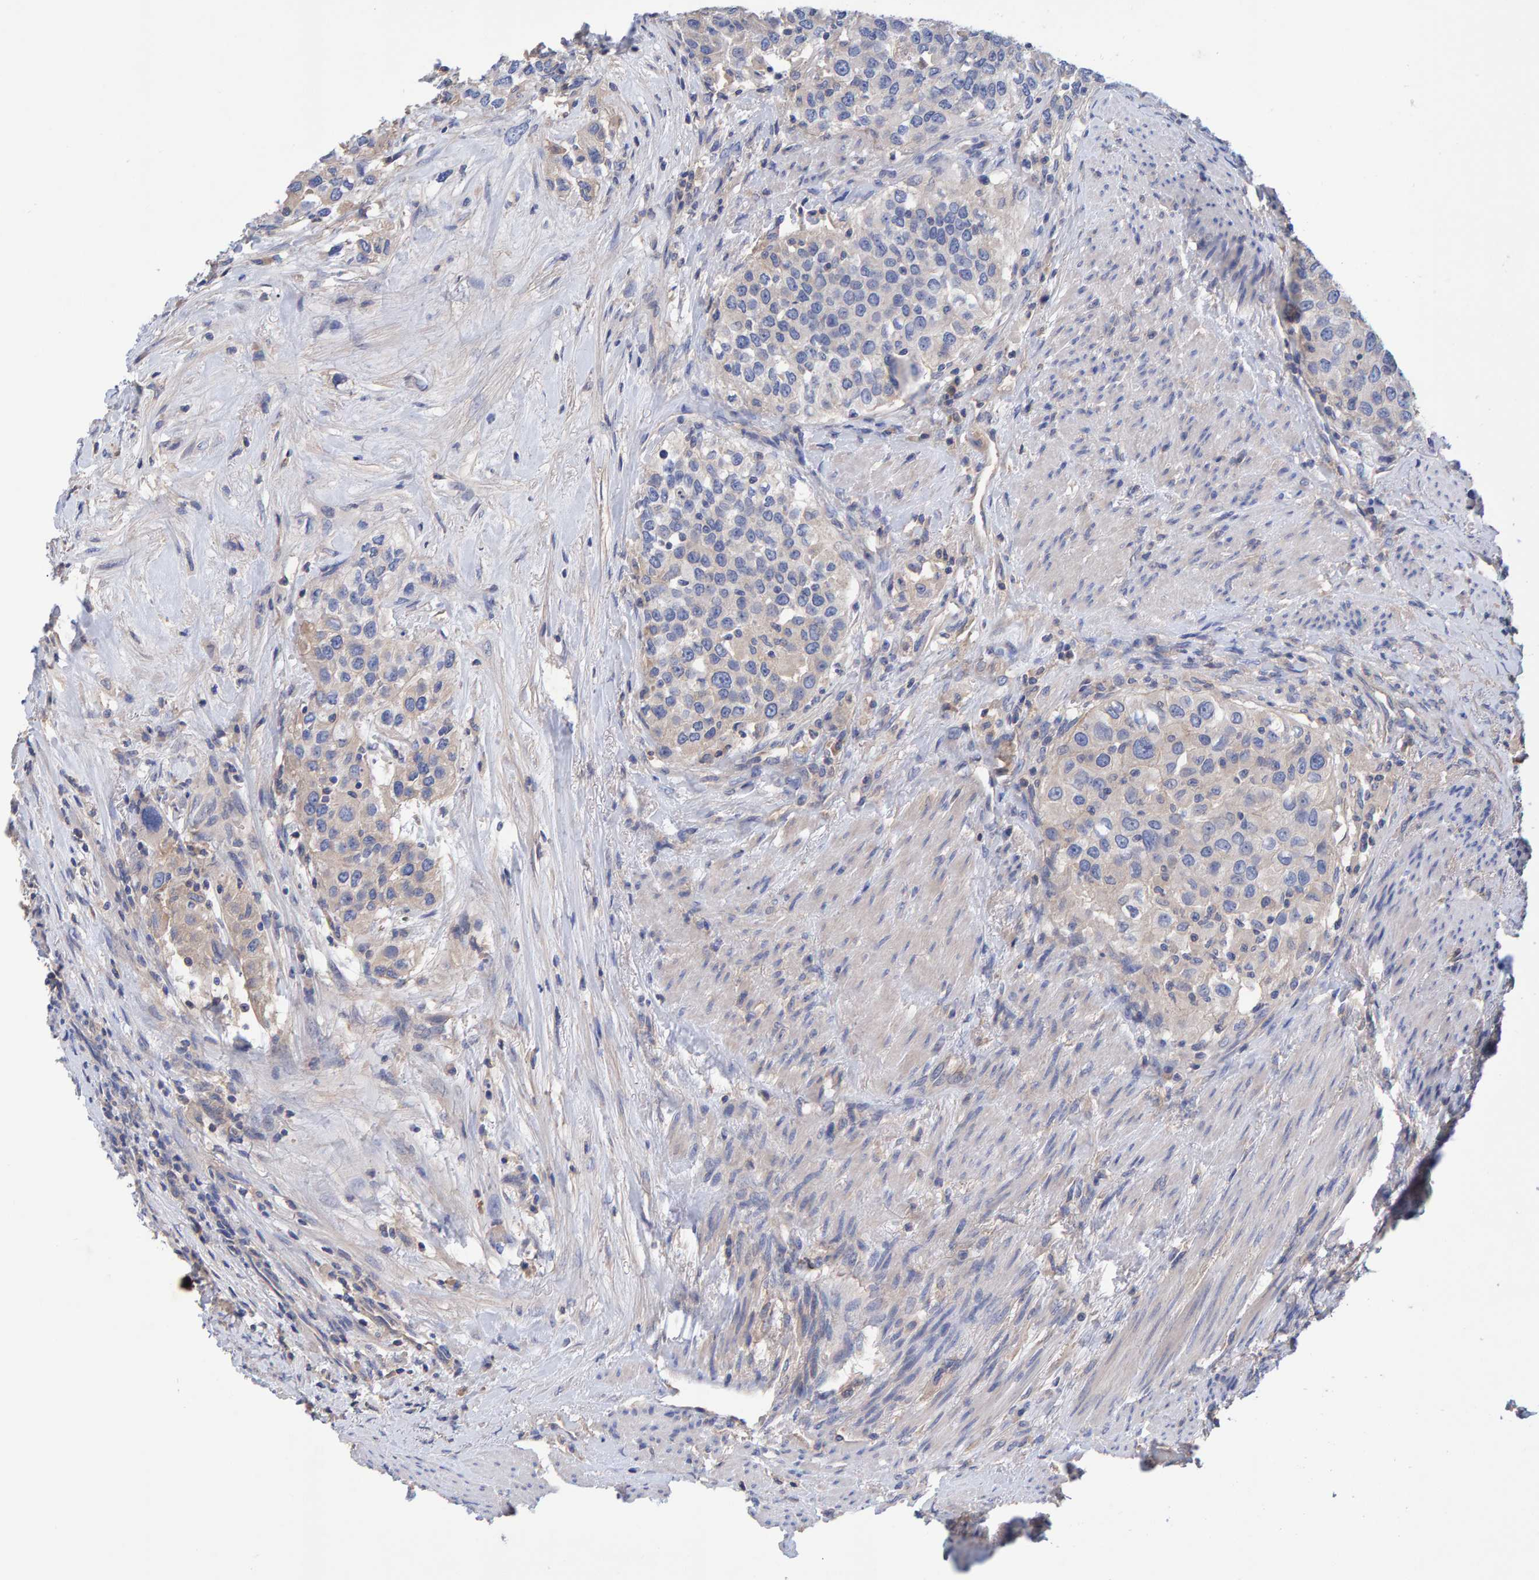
{"staining": {"intensity": "negative", "quantity": "none", "location": "none"}, "tissue": "urothelial cancer", "cell_type": "Tumor cells", "image_type": "cancer", "snomed": [{"axis": "morphology", "description": "Urothelial carcinoma, High grade"}, {"axis": "topography", "description": "Urinary bladder"}], "caption": "High magnification brightfield microscopy of urothelial cancer stained with DAB (brown) and counterstained with hematoxylin (blue): tumor cells show no significant positivity.", "gene": "EFR3A", "patient": {"sex": "female", "age": 80}}